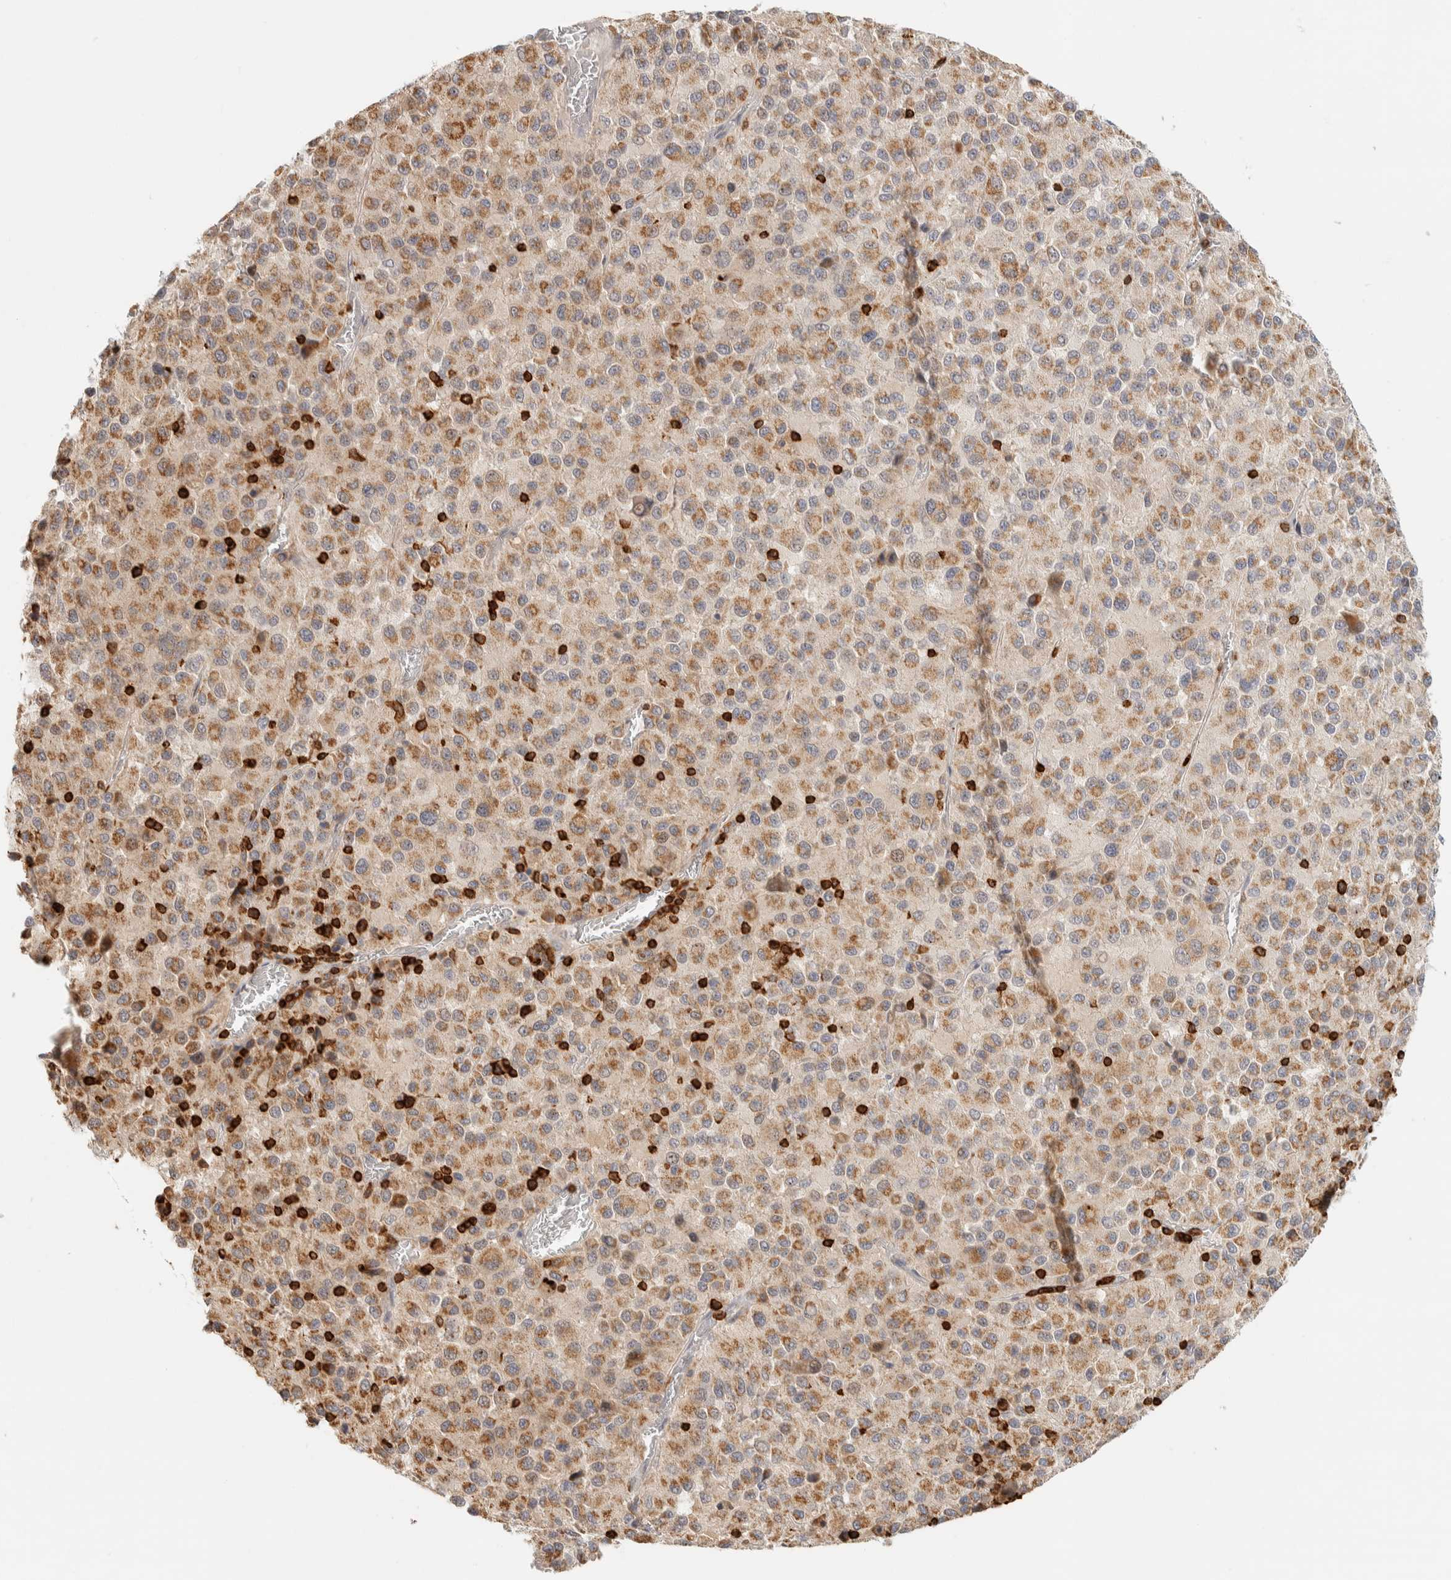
{"staining": {"intensity": "weak", "quantity": ">75%", "location": "cytoplasmic/membranous"}, "tissue": "melanoma", "cell_type": "Tumor cells", "image_type": "cancer", "snomed": [{"axis": "morphology", "description": "Malignant melanoma, Metastatic site"}, {"axis": "topography", "description": "Lung"}], "caption": "The photomicrograph demonstrates immunohistochemical staining of melanoma. There is weak cytoplasmic/membranous staining is present in about >75% of tumor cells. (DAB IHC, brown staining for protein, blue staining for nuclei).", "gene": "RUNDC1", "patient": {"sex": "male", "age": 64}}